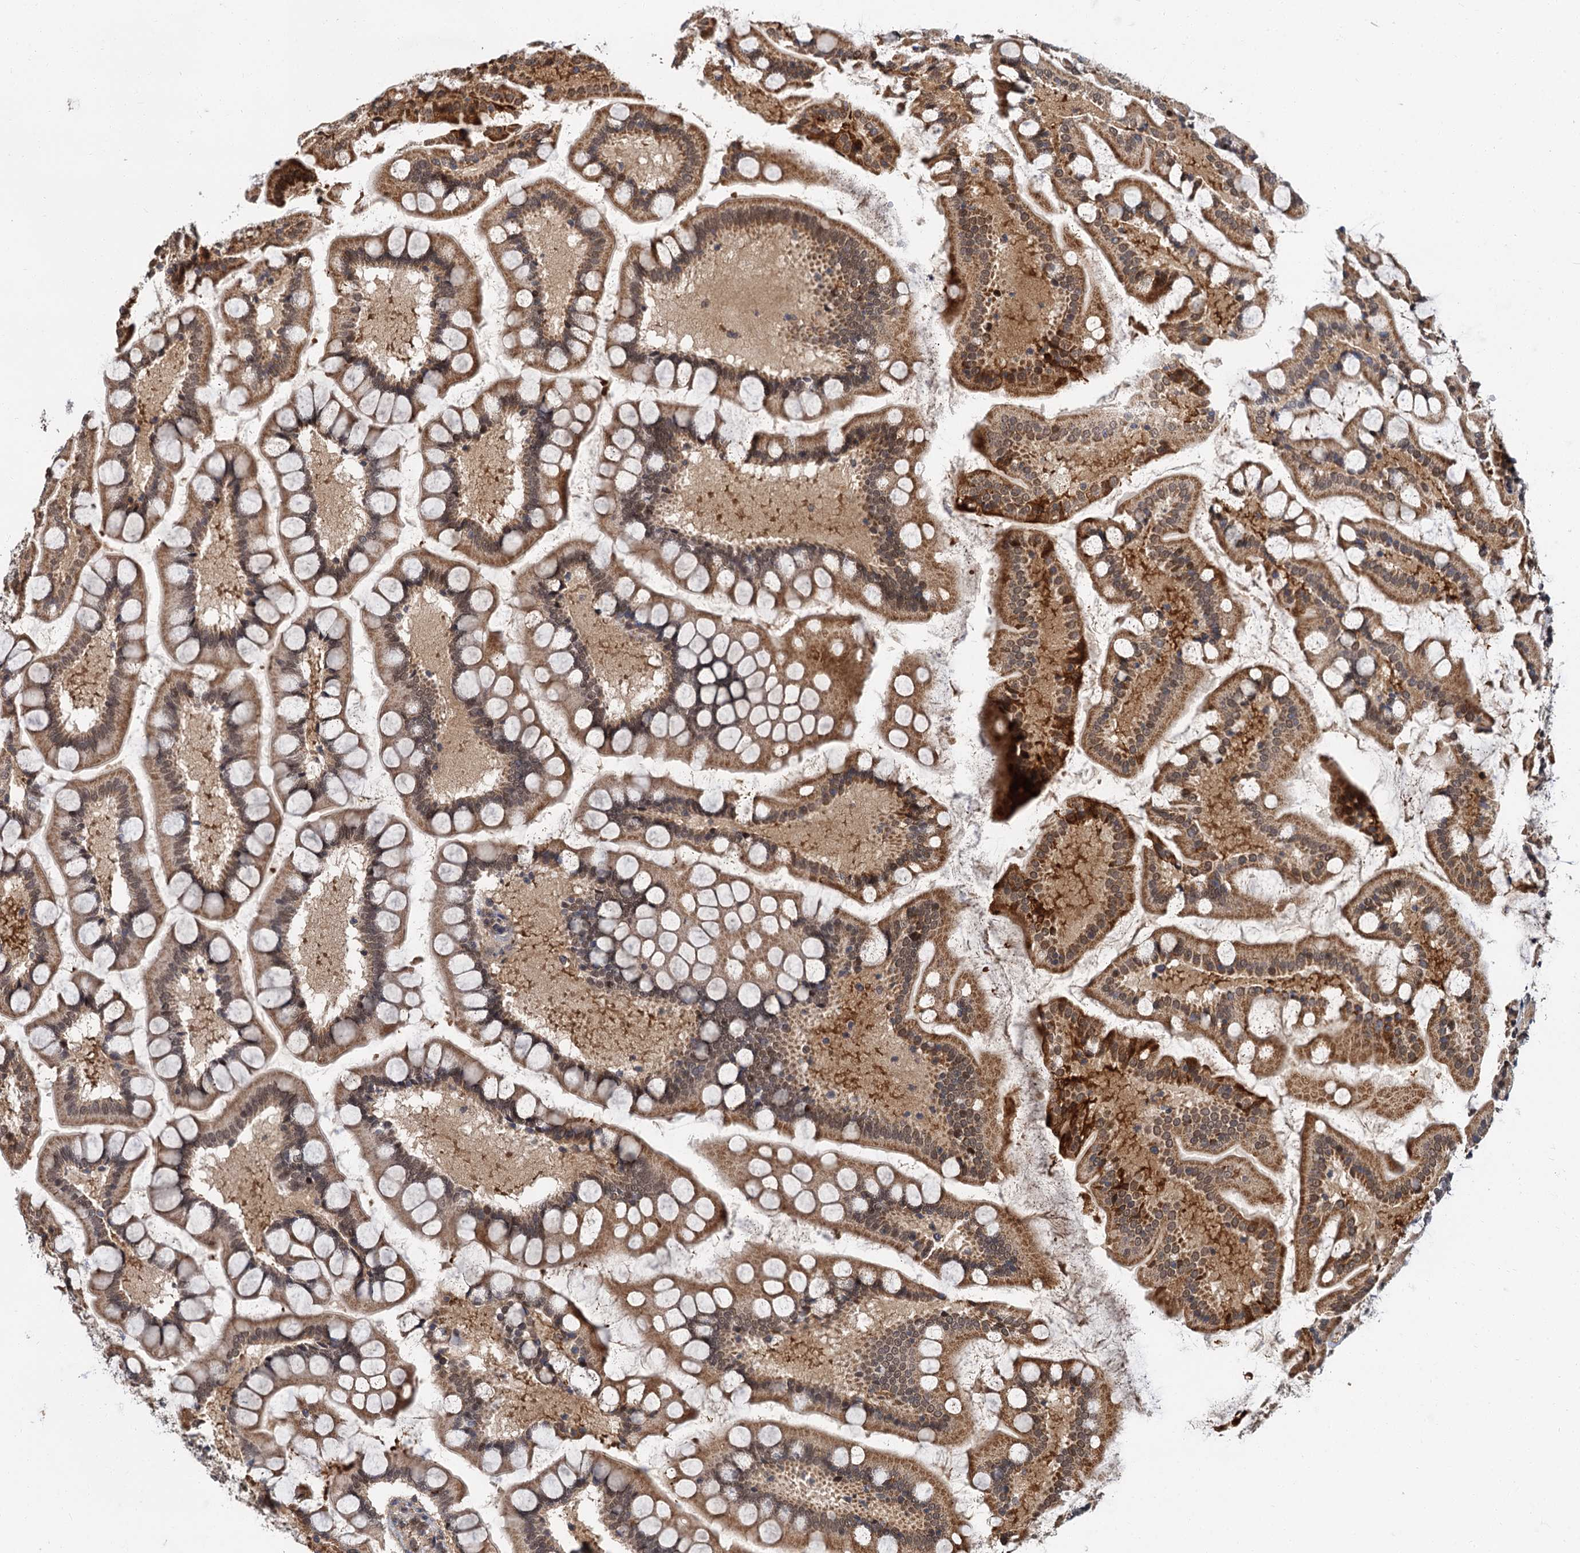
{"staining": {"intensity": "moderate", "quantity": ">75%", "location": "cytoplasmic/membranous,nuclear"}, "tissue": "small intestine", "cell_type": "Glandular cells", "image_type": "normal", "snomed": [{"axis": "morphology", "description": "Normal tissue, NOS"}, {"axis": "topography", "description": "Small intestine"}], "caption": "This histopathology image reveals immunohistochemistry (IHC) staining of benign human small intestine, with medium moderate cytoplasmic/membranous,nuclear positivity in approximately >75% of glandular cells.", "gene": "MBD6", "patient": {"sex": "male", "age": 41}}